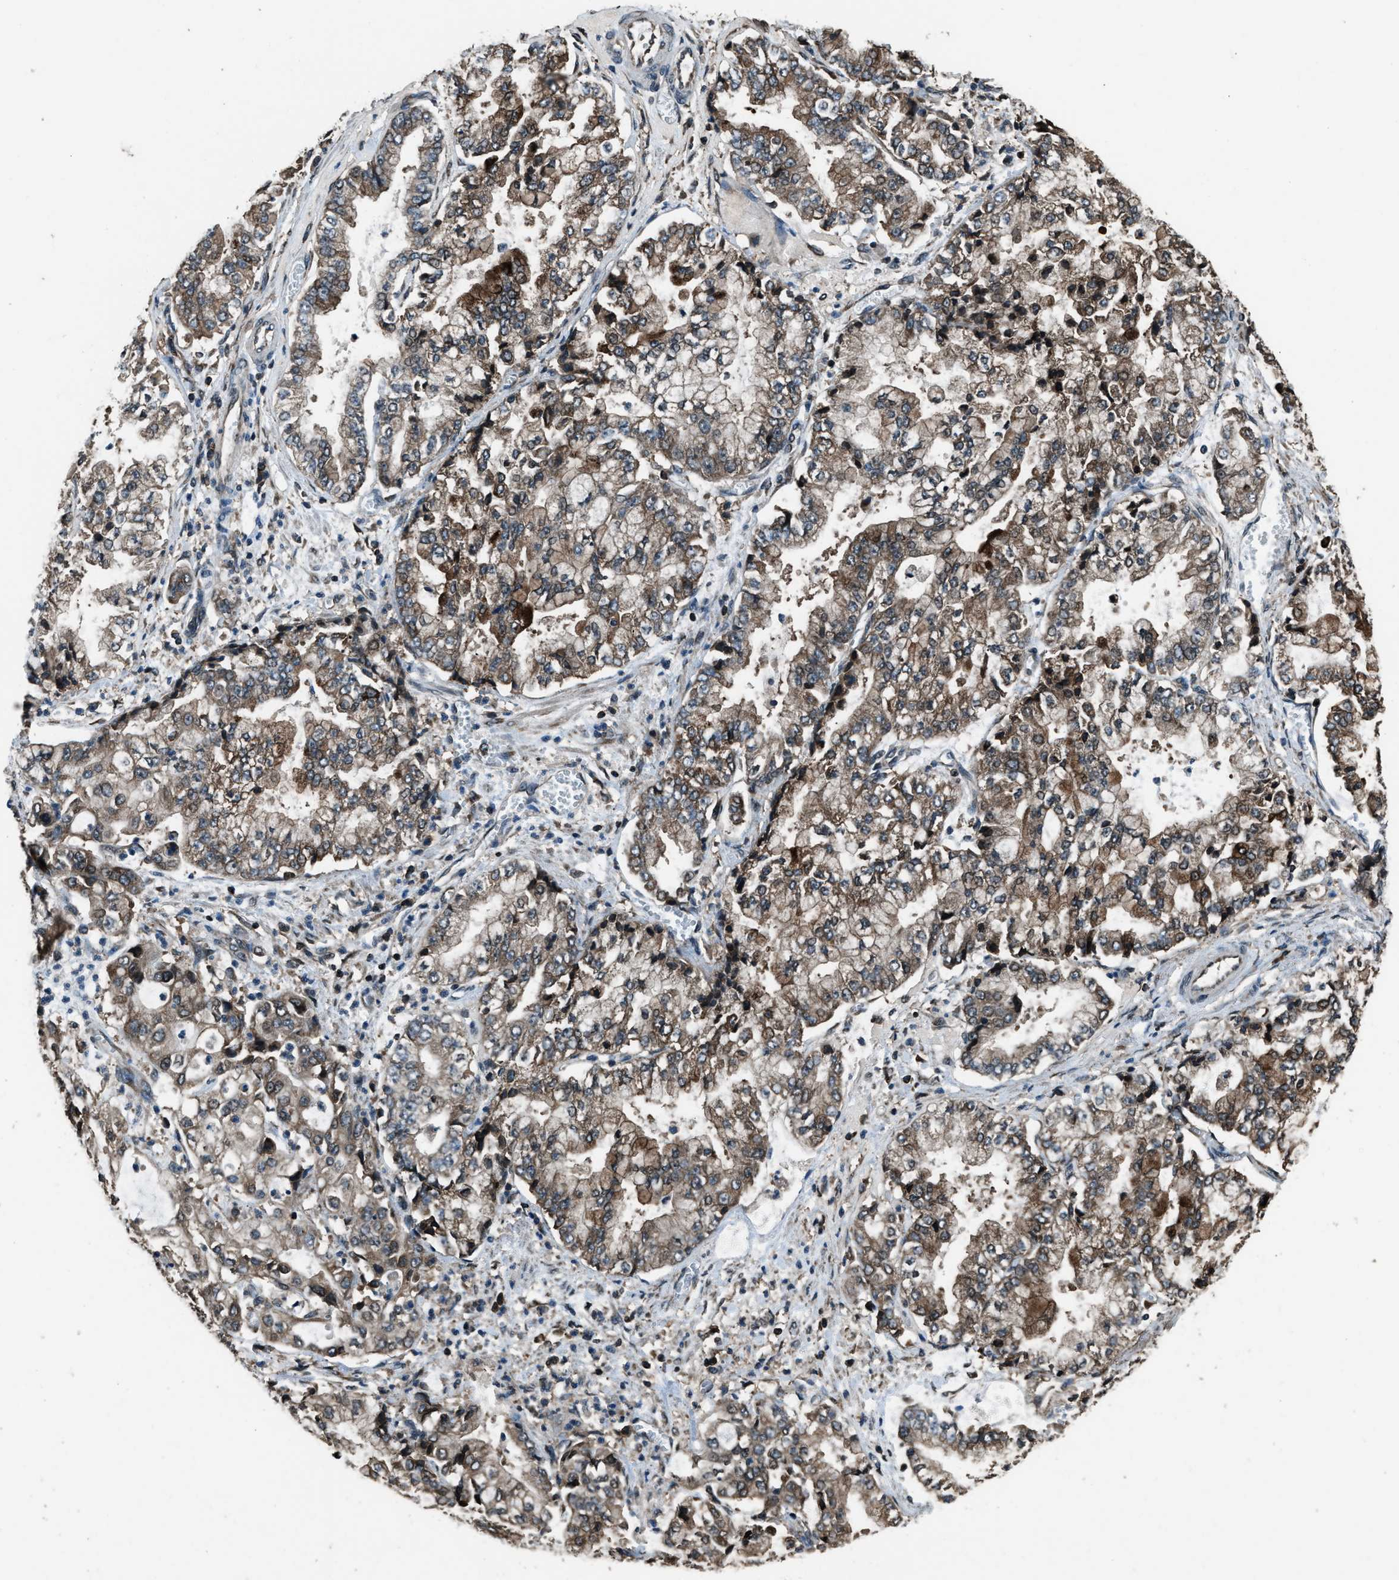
{"staining": {"intensity": "moderate", "quantity": ">75%", "location": "cytoplasmic/membranous"}, "tissue": "stomach cancer", "cell_type": "Tumor cells", "image_type": "cancer", "snomed": [{"axis": "morphology", "description": "Adenocarcinoma, NOS"}, {"axis": "topography", "description": "Stomach"}], "caption": "The immunohistochemical stain shows moderate cytoplasmic/membranous staining in tumor cells of stomach cancer (adenocarcinoma) tissue.", "gene": "TRIM4", "patient": {"sex": "male", "age": 76}}